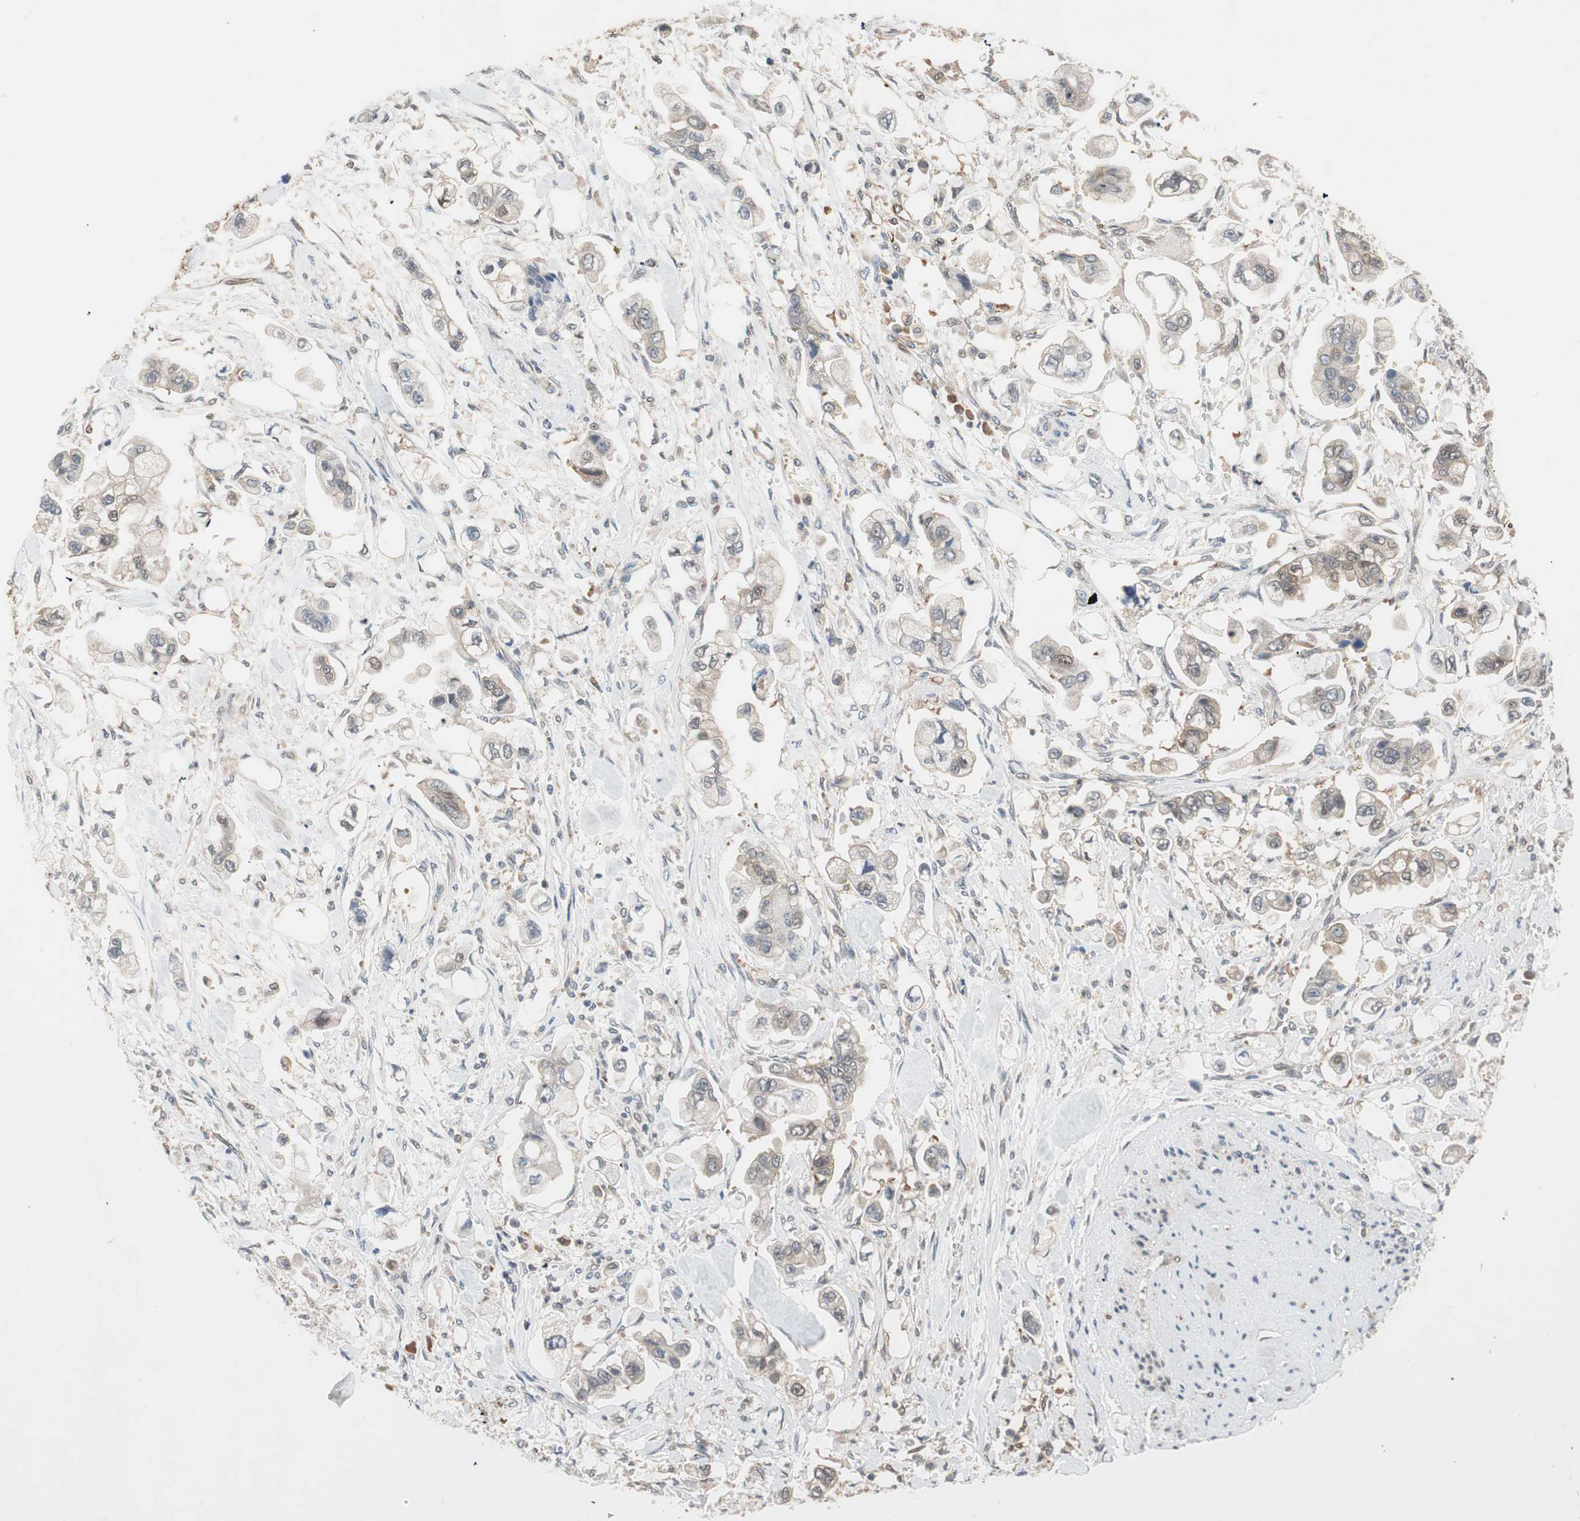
{"staining": {"intensity": "weak", "quantity": "<25%", "location": "cytoplasmic/membranous"}, "tissue": "stomach cancer", "cell_type": "Tumor cells", "image_type": "cancer", "snomed": [{"axis": "morphology", "description": "Adenocarcinoma, NOS"}, {"axis": "topography", "description": "Stomach"}], "caption": "Tumor cells are negative for protein expression in human stomach adenocarcinoma. The staining was performed using DAB (3,3'-diaminobenzidine) to visualize the protein expression in brown, while the nuclei were stained in blue with hematoxylin (Magnification: 20x).", "gene": "PIK3R3", "patient": {"sex": "male", "age": 62}}